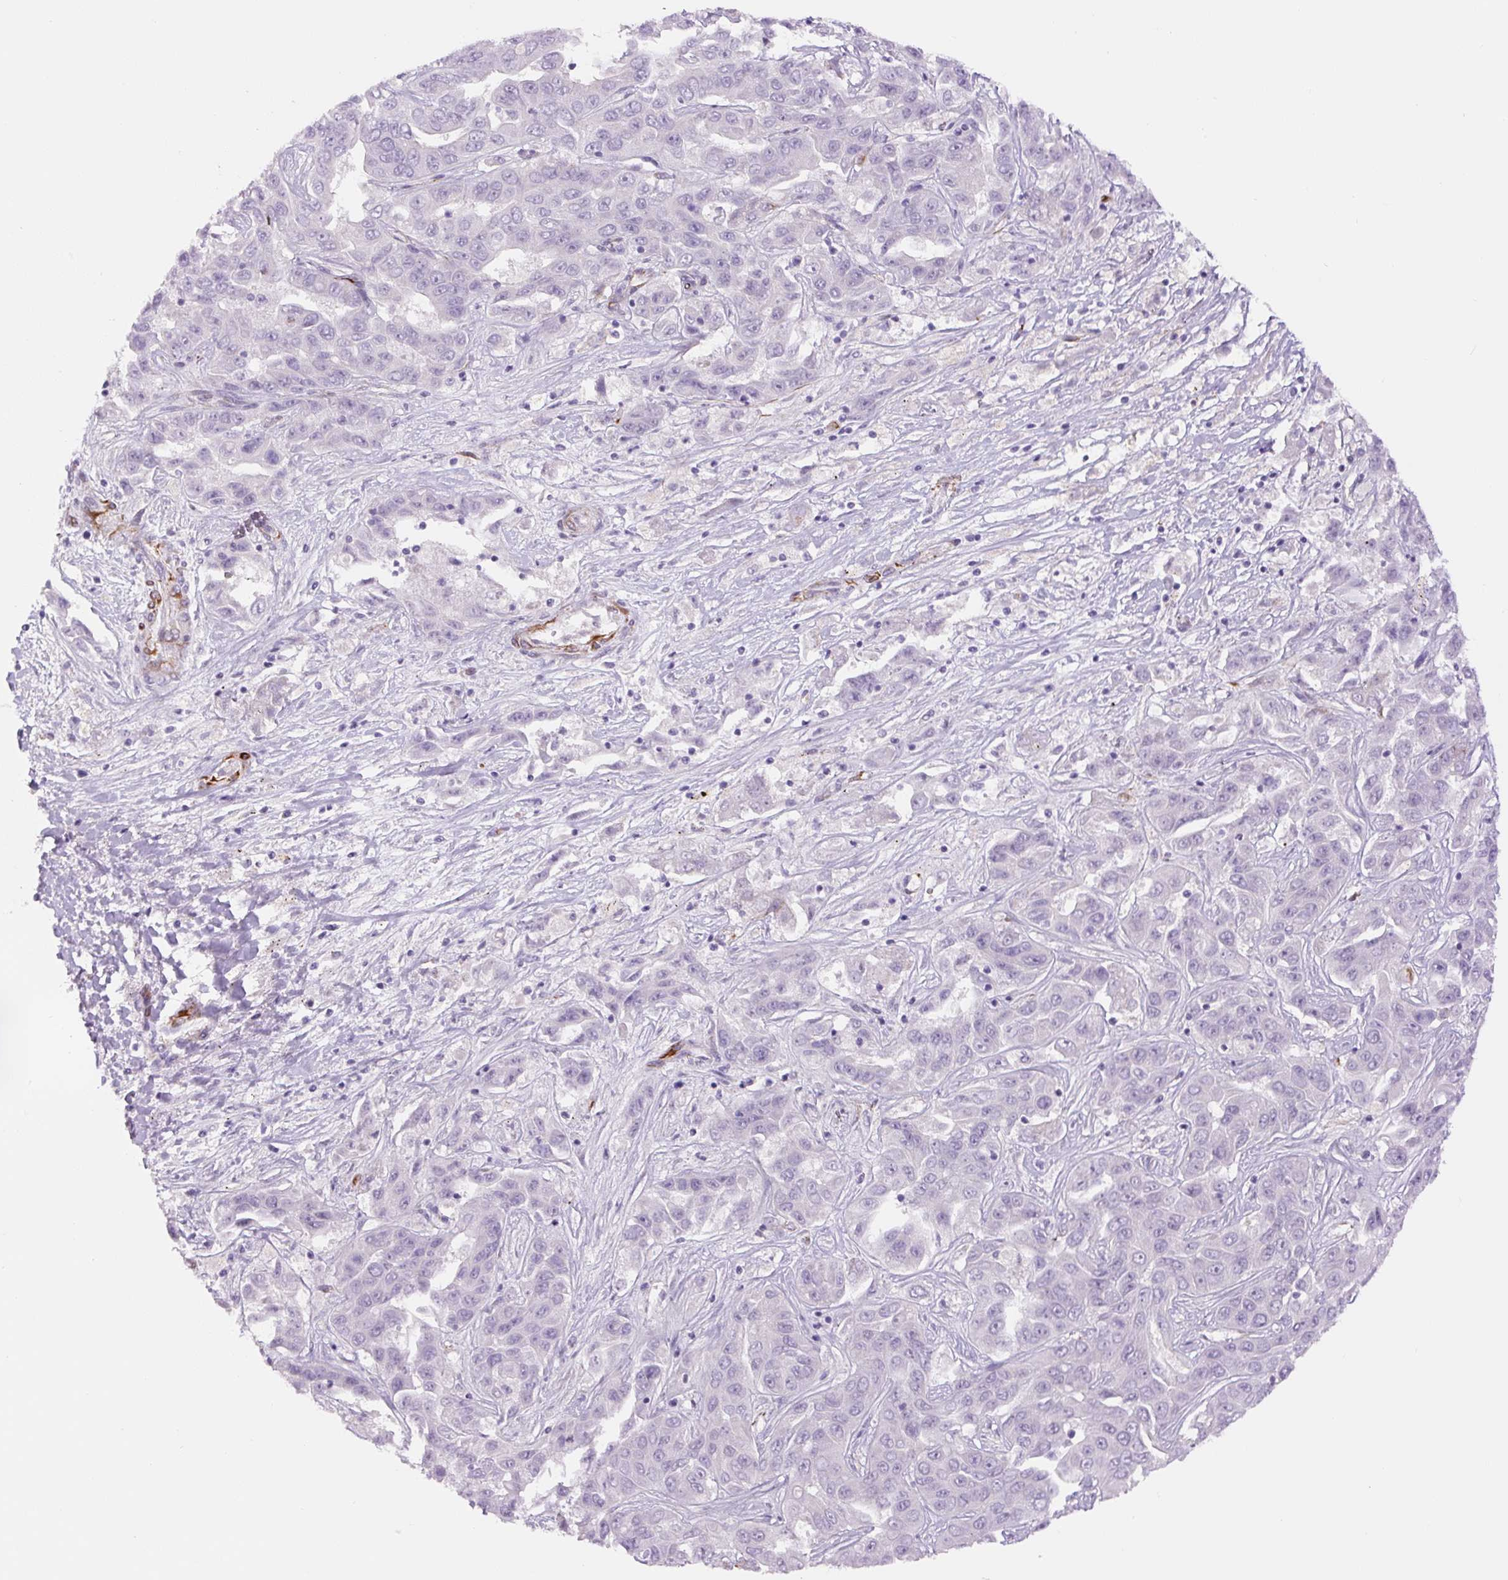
{"staining": {"intensity": "negative", "quantity": "none", "location": "none"}, "tissue": "liver cancer", "cell_type": "Tumor cells", "image_type": "cancer", "snomed": [{"axis": "morphology", "description": "Cholangiocarcinoma"}, {"axis": "topography", "description": "Liver"}], "caption": "A high-resolution image shows immunohistochemistry staining of liver cholangiocarcinoma, which shows no significant expression in tumor cells.", "gene": "NES", "patient": {"sex": "female", "age": 52}}